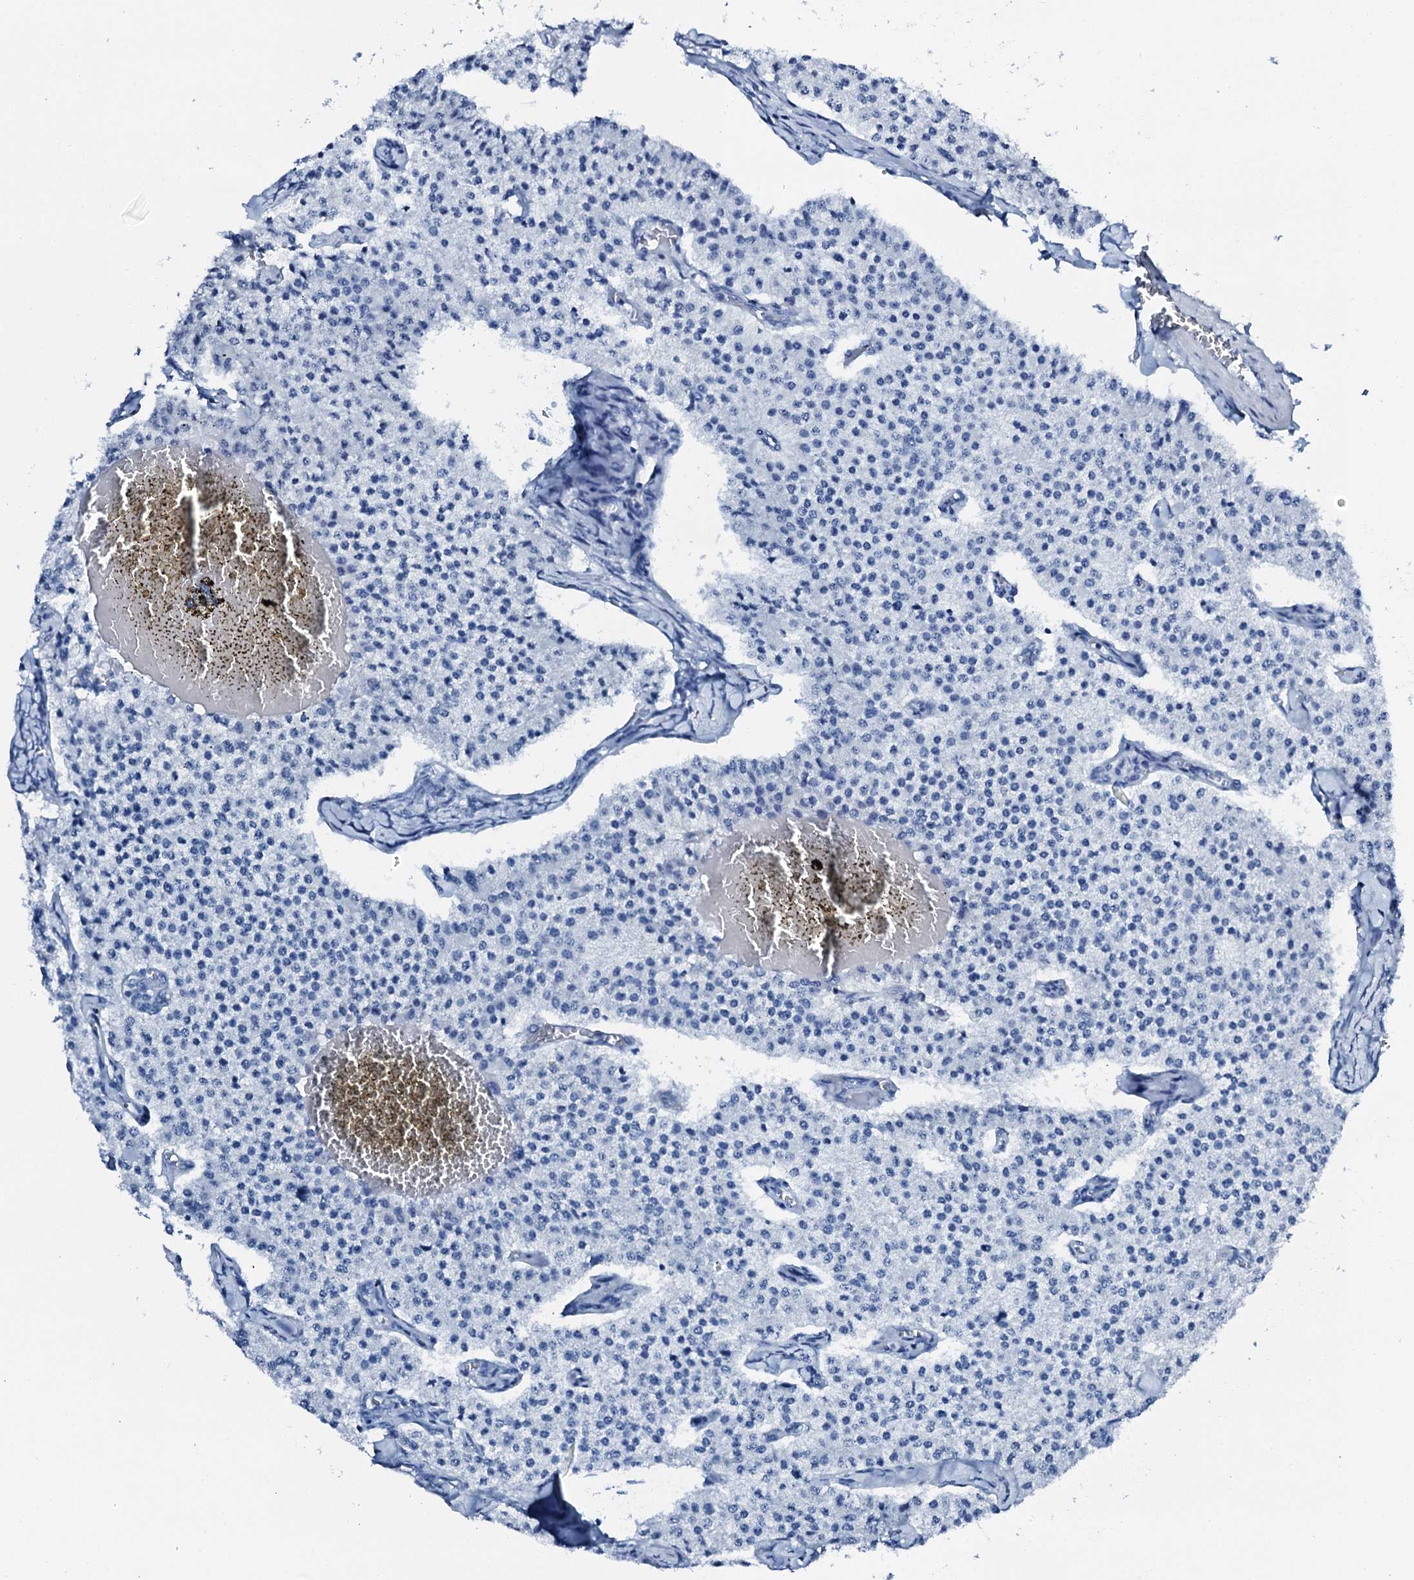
{"staining": {"intensity": "negative", "quantity": "none", "location": "none"}, "tissue": "carcinoid", "cell_type": "Tumor cells", "image_type": "cancer", "snomed": [{"axis": "morphology", "description": "Carcinoid, malignant, NOS"}, {"axis": "topography", "description": "Colon"}], "caption": "This is a histopathology image of immunohistochemistry staining of carcinoid, which shows no positivity in tumor cells.", "gene": "PTH", "patient": {"sex": "female", "age": 52}}